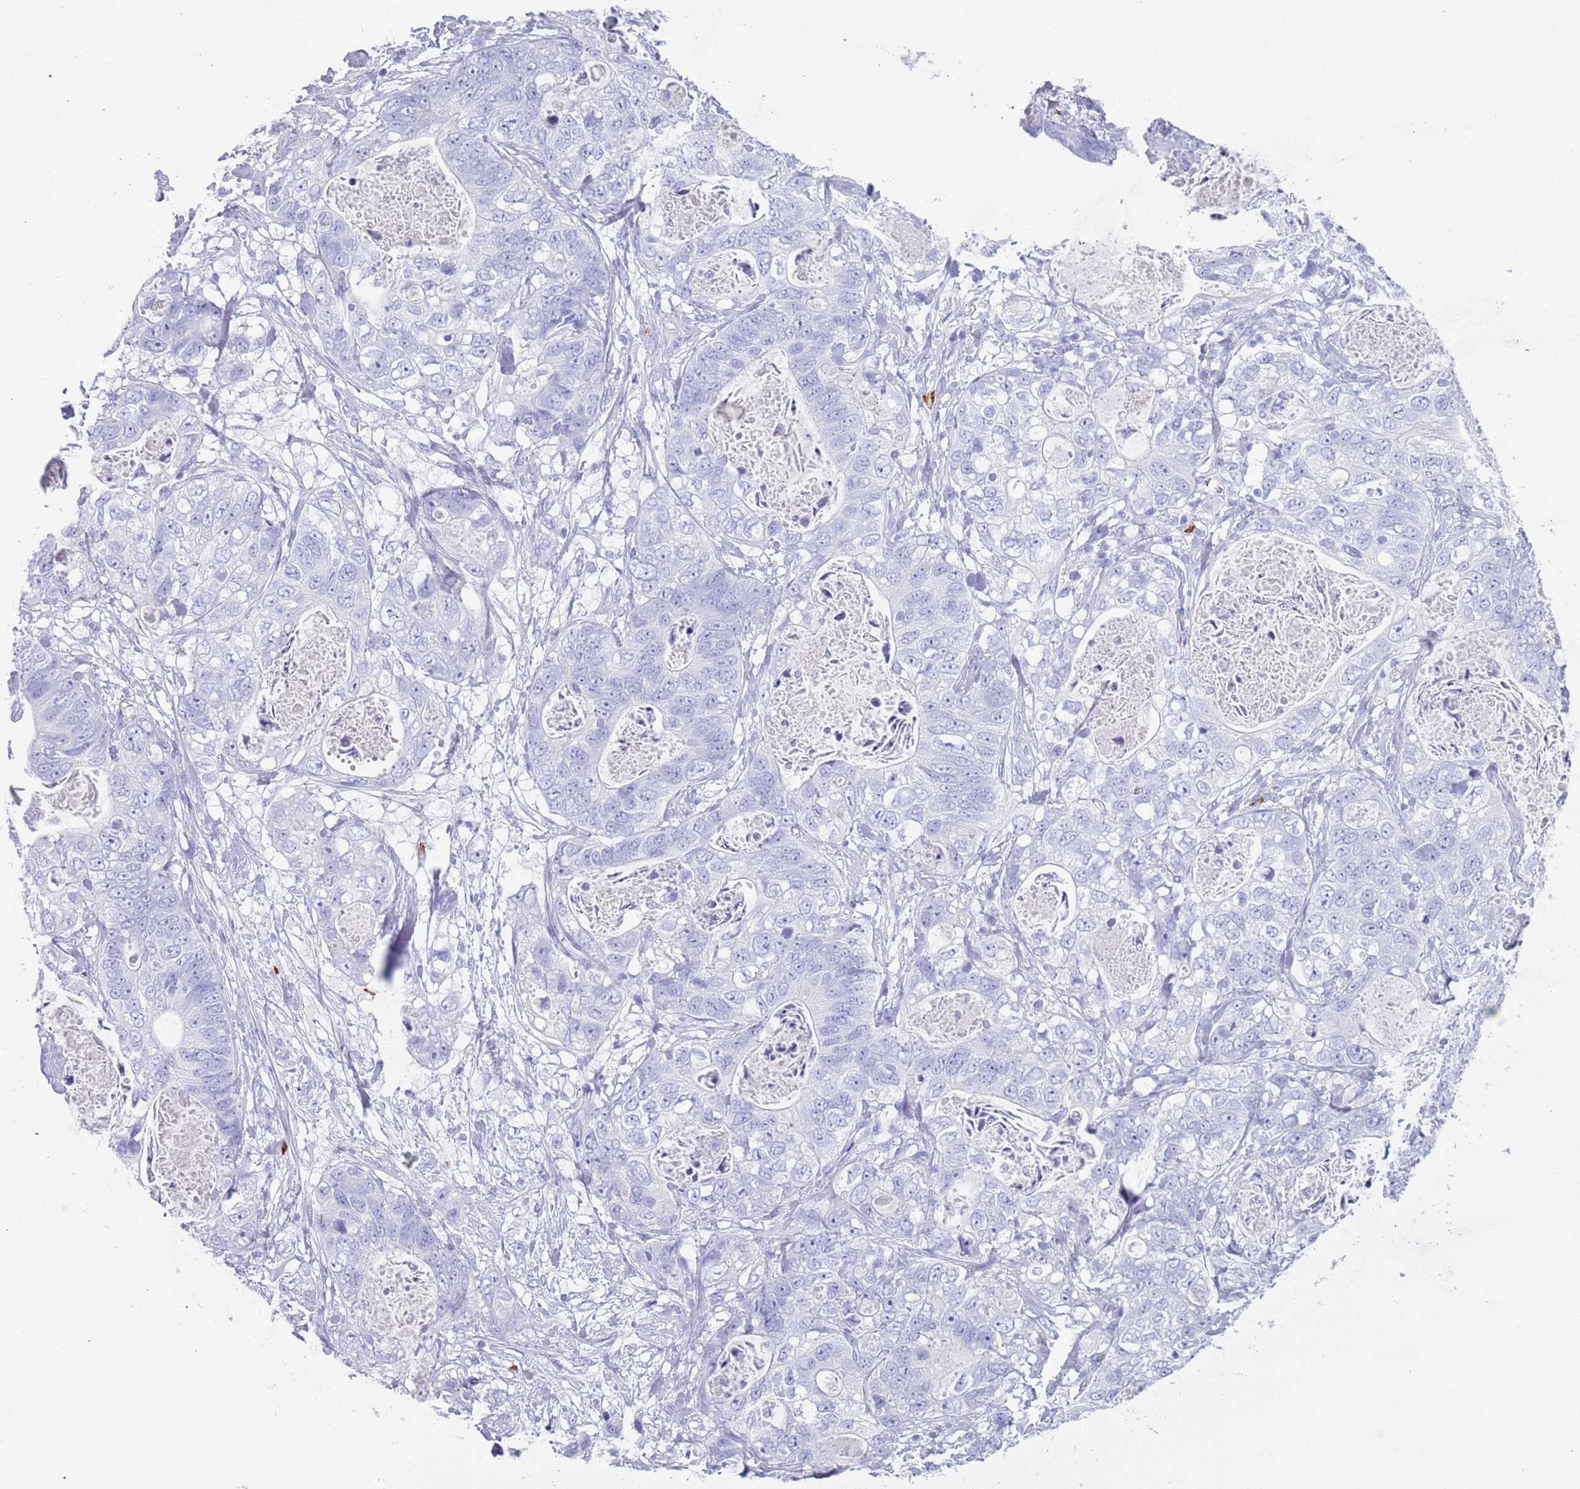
{"staining": {"intensity": "negative", "quantity": "none", "location": "none"}, "tissue": "stomach cancer", "cell_type": "Tumor cells", "image_type": "cancer", "snomed": [{"axis": "morphology", "description": "Normal tissue, NOS"}, {"axis": "morphology", "description": "Adenocarcinoma, NOS"}, {"axis": "topography", "description": "Stomach"}], "caption": "This is a image of IHC staining of stomach cancer, which shows no expression in tumor cells.", "gene": "MYADML2", "patient": {"sex": "female", "age": 89}}